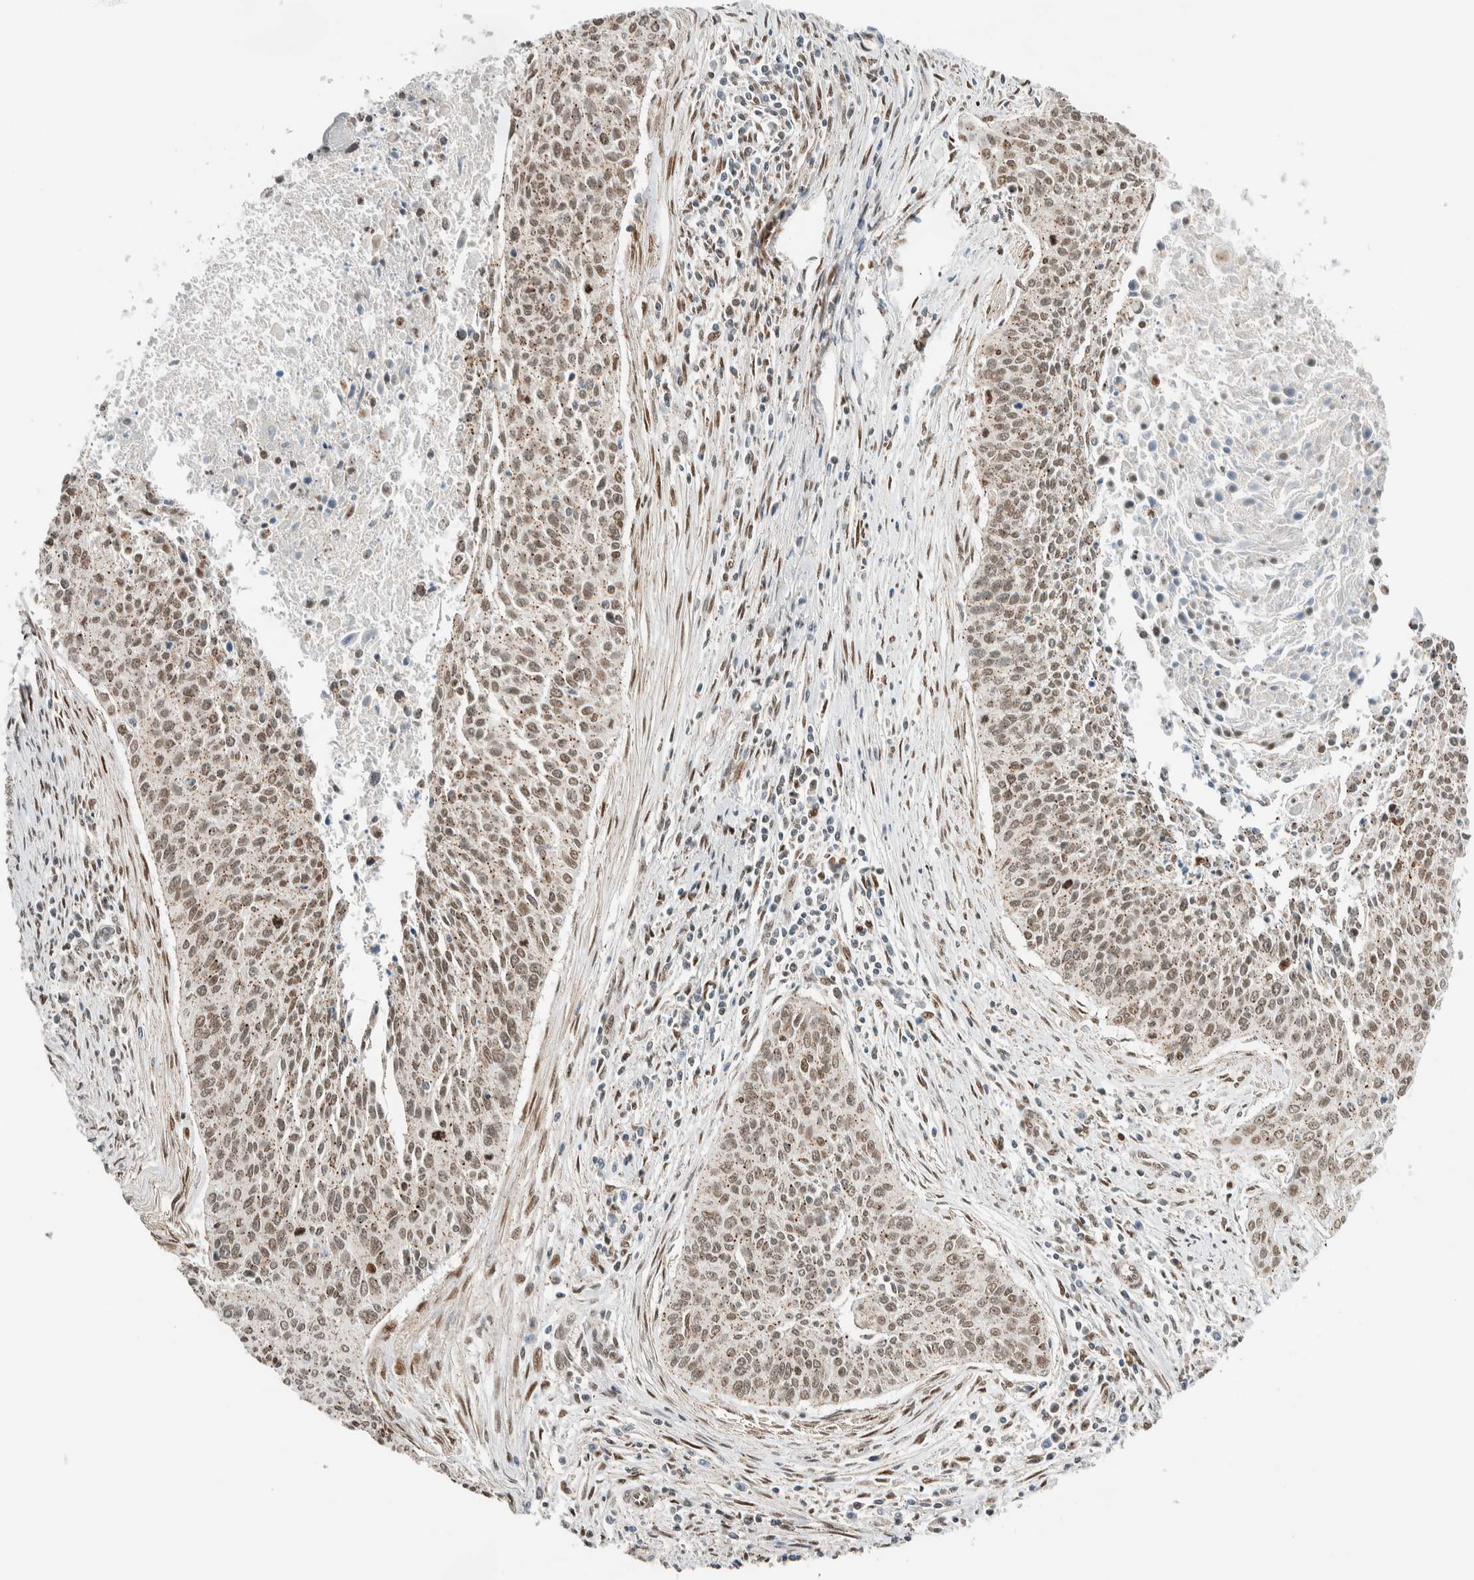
{"staining": {"intensity": "moderate", "quantity": ">75%", "location": "cytoplasmic/membranous,nuclear"}, "tissue": "cervical cancer", "cell_type": "Tumor cells", "image_type": "cancer", "snomed": [{"axis": "morphology", "description": "Squamous cell carcinoma, NOS"}, {"axis": "topography", "description": "Cervix"}], "caption": "Squamous cell carcinoma (cervical) stained with immunohistochemistry shows moderate cytoplasmic/membranous and nuclear staining in approximately >75% of tumor cells.", "gene": "TFE3", "patient": {"sex": "female", "age": 55}}